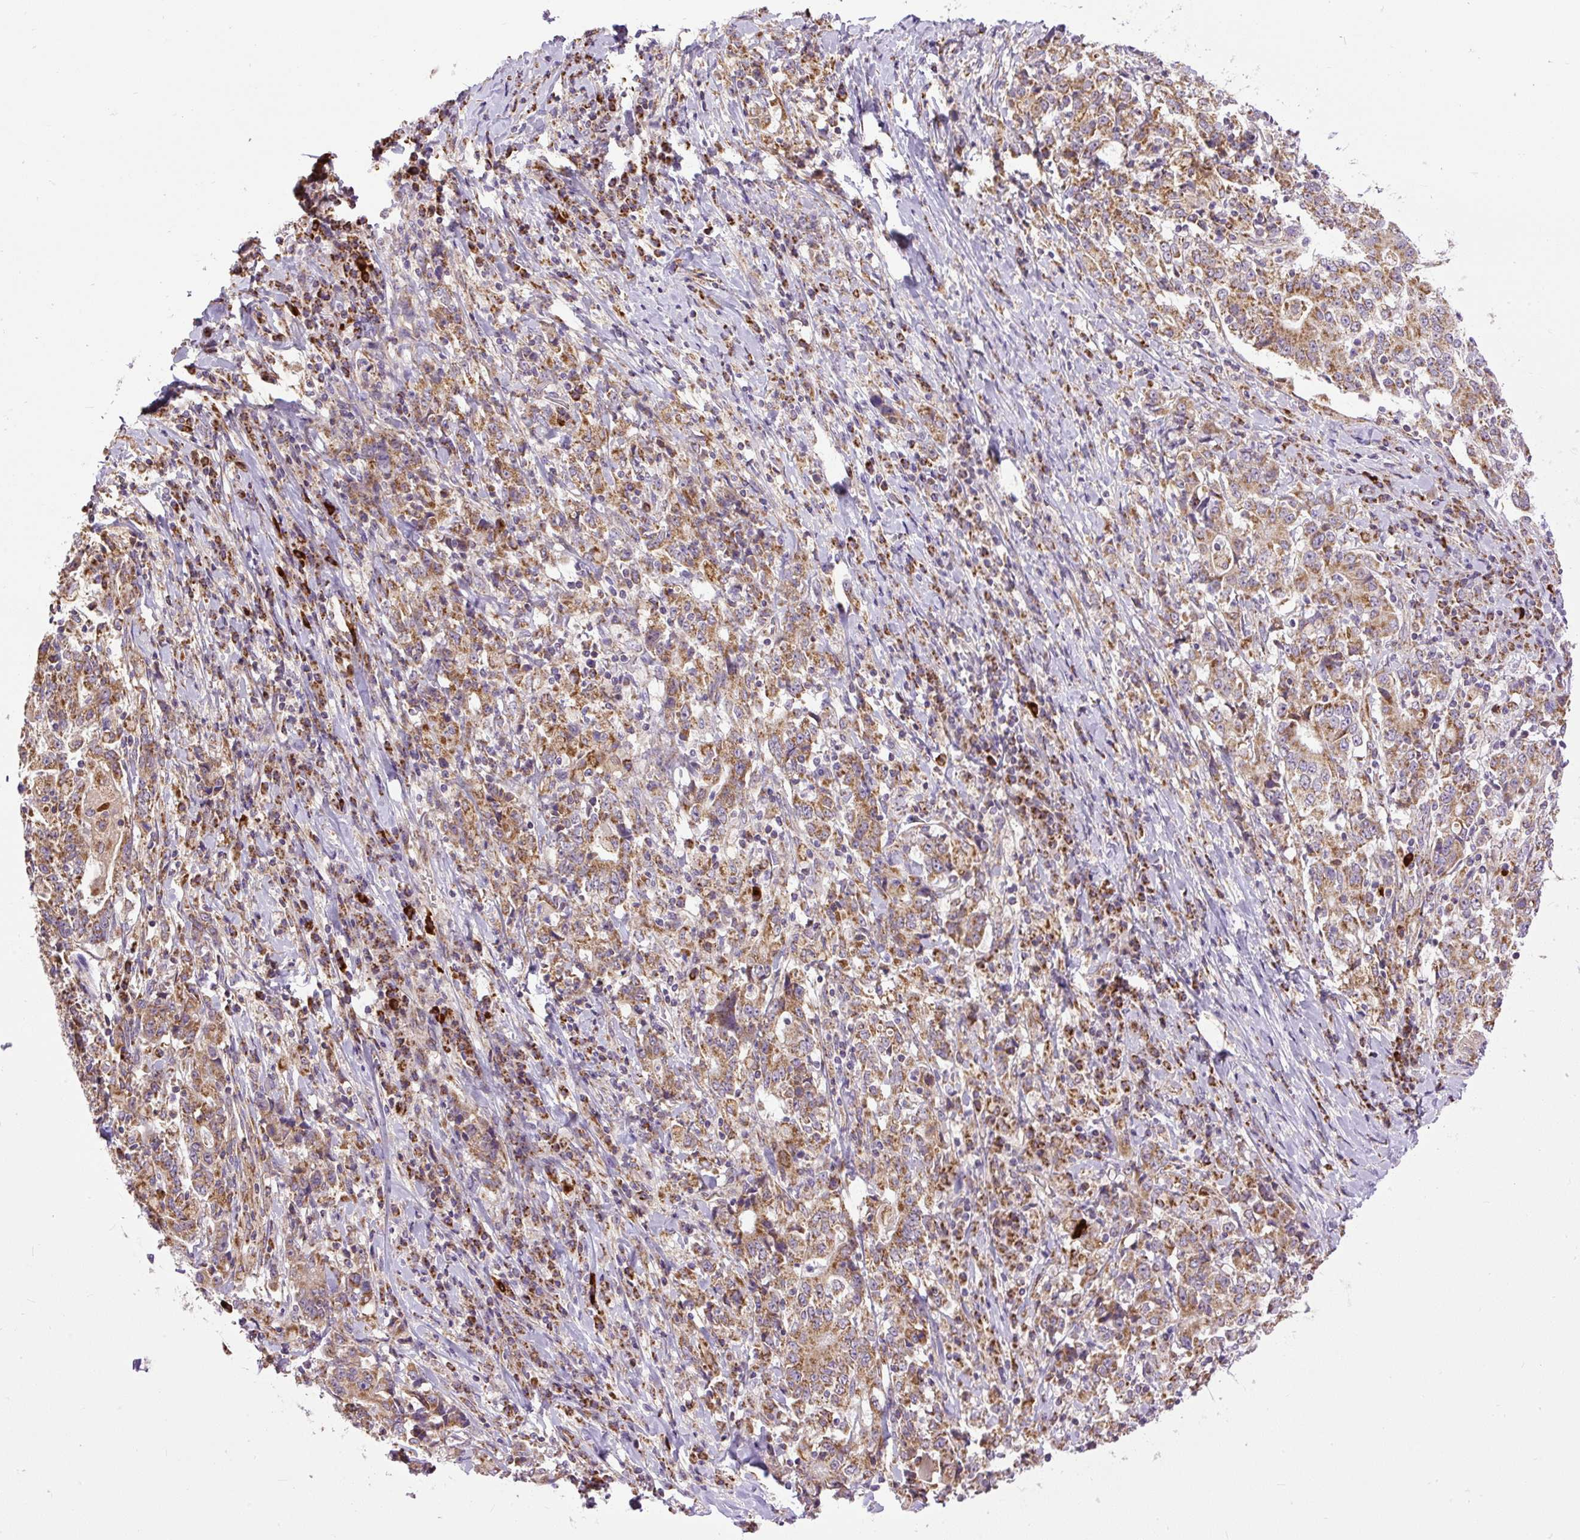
{"staining": {"intensity": "moderate", "quantity": ">75%", "location": "cytoplasmic/membranous"}, "tissue": "stomach cancer", "cell_type": "Tumor cells", "image_type": "cancer", "snomed": [{"axis": "morphology", "description": "Normal tissue, NOS"}, {"axis": "morphology", "description": "Adenocarcinoma, NOS"}, {"axis": "topography", "description": "Stomach, upper"}, {"axis": "topography", "description": "Stomach"}], "caption": "Protein analysis of stomach adenocarcinoma tissue exhibits moderate cytoplasmic/membranous expression in approximately >75% of tumor cells. (DAB (3,3'-diaminobenzidine) IHC, brown staining for protein, blue staining for nuclei).", "gene": "TM2D3", "patient": {"sex": "male", "age": 59}}